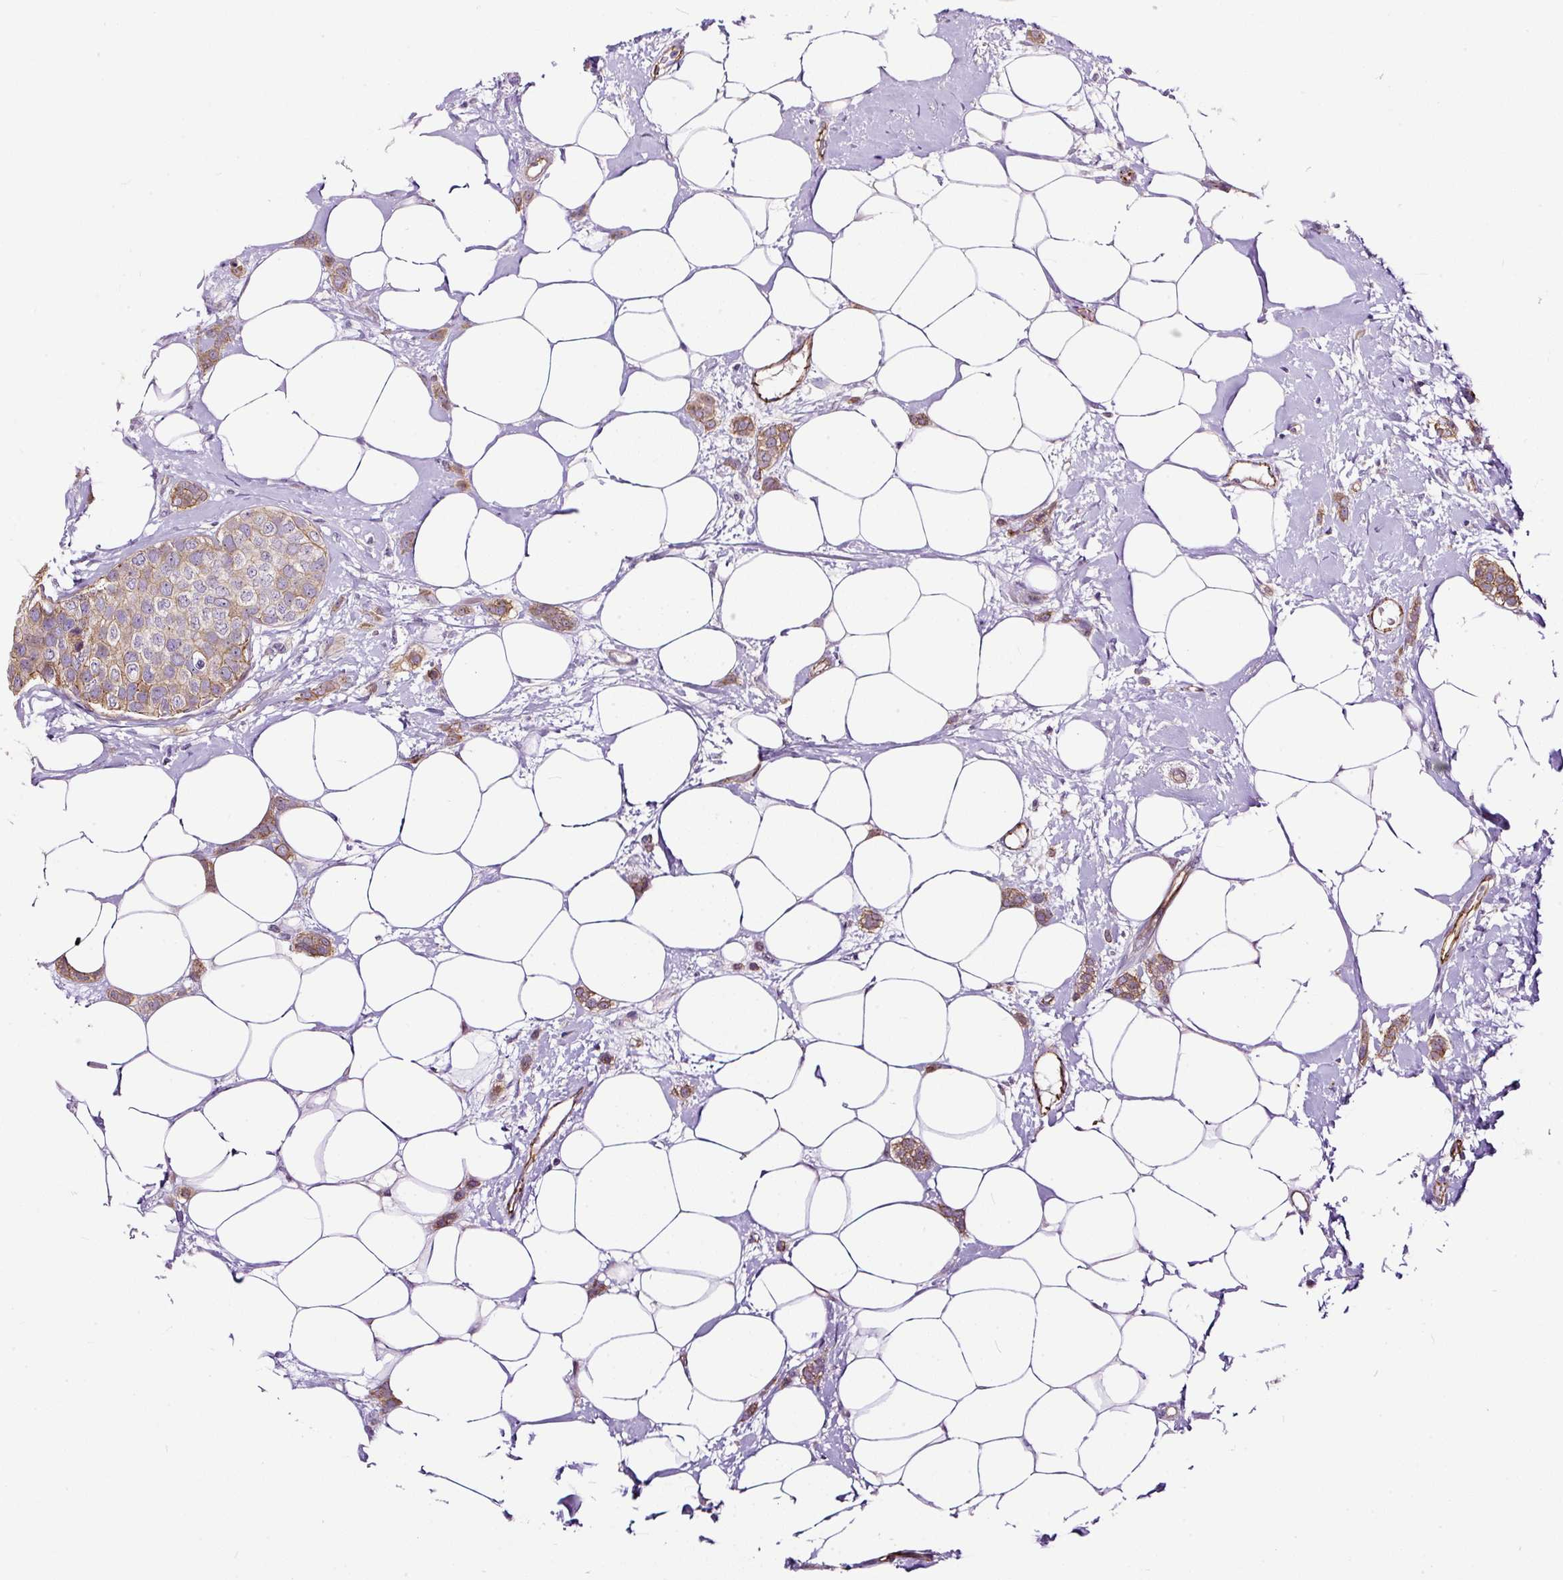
{"staining": {"intensity": "moderate", "quantity": ">75%", "location": "cytoplasmic/membranous"}, "tissue": "breast cancer", "cell_type": "Tumor cells", "image_type": "cancer", "snomed": [{"axis": "morphology", "description": "Duct carcinoma"}, {"axis": "topography", "description": "Breast"}], "caption": "Breast cancer (intraductal carcinoma) tissue shows moderate cytoplasmic/membranous expression in approximately >75% of tumor cells, visualized by immunohistochemistry. The protein is stained brown, and the nuclei are stained in blue (DAB (3,3'-diaminobenzidine) IHC with brightfield microscopy, high magnification).", "gene": "MAGEB16", "patient": {"sex": "female", "age": 72}}